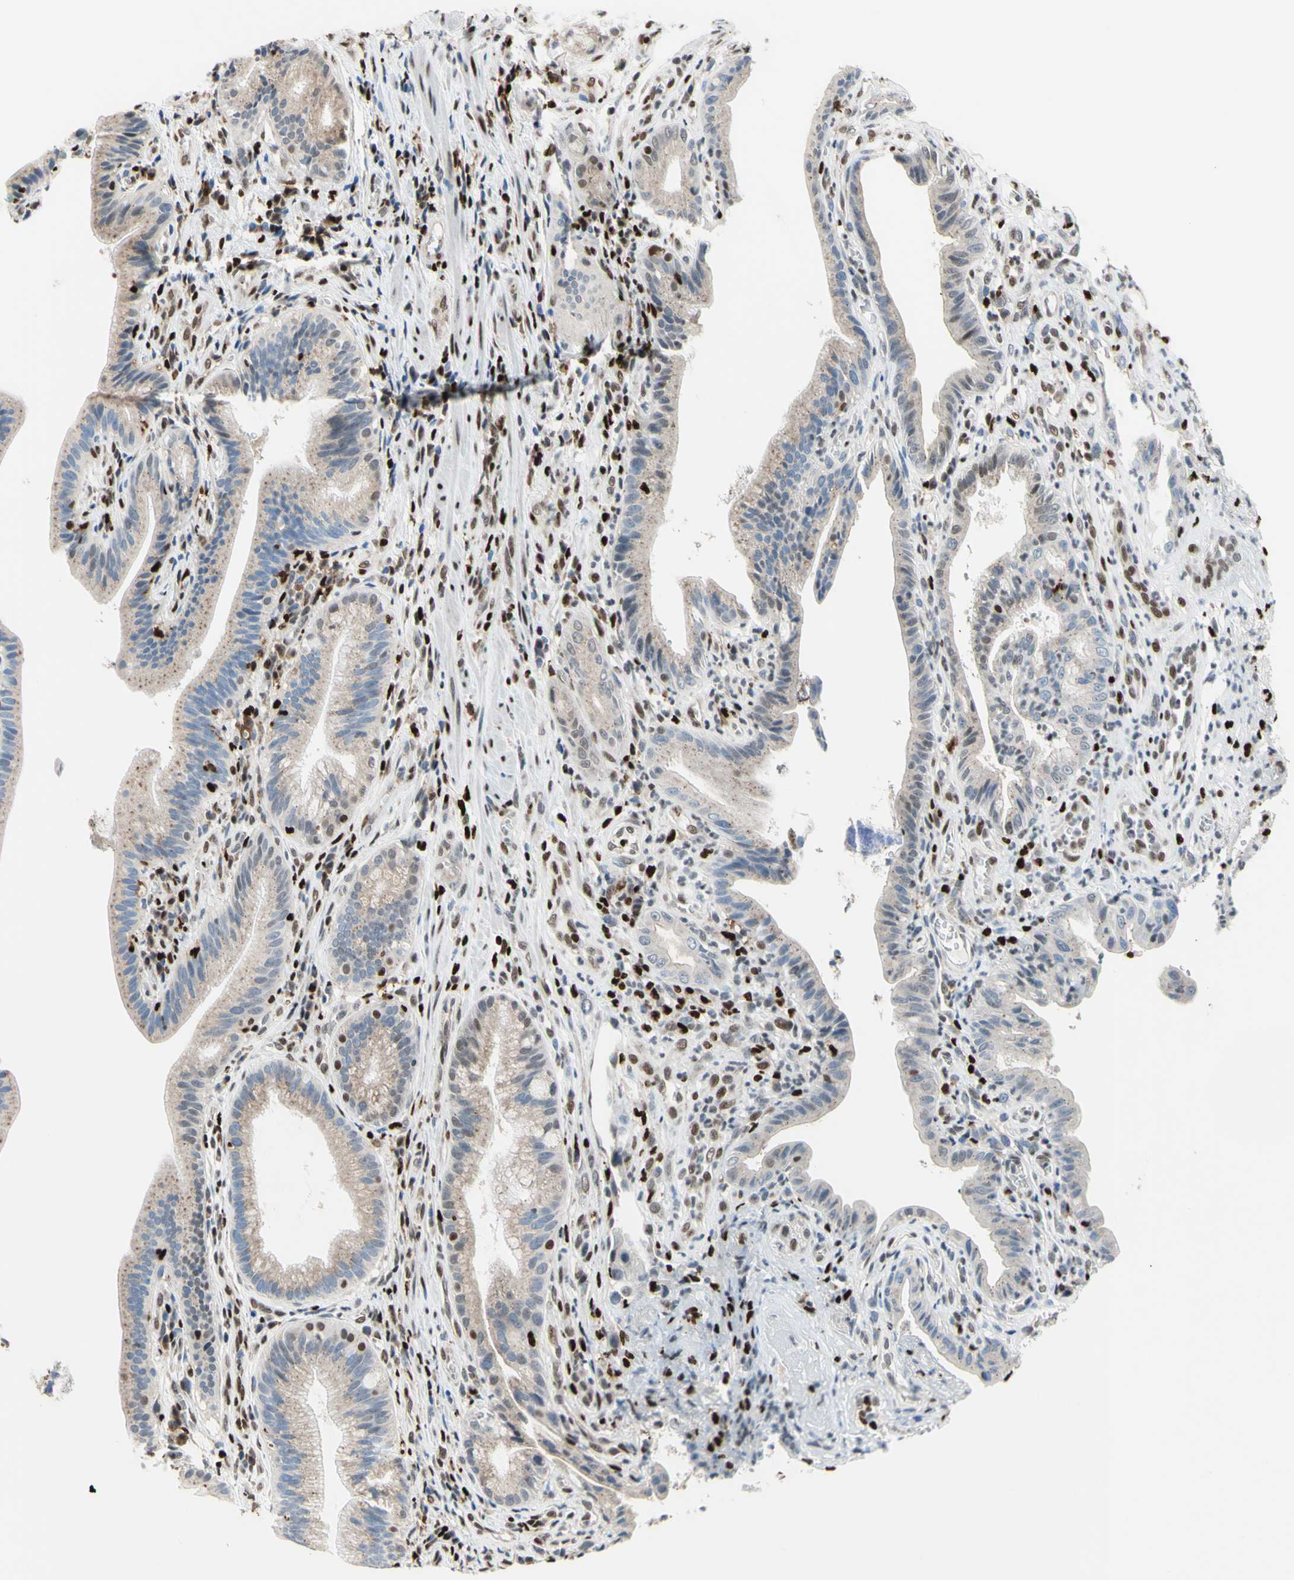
{"staining": {"intensity": "weak", "quantity": ">75%", "location": "cytoplasmic/membranous"}, "tissue": "pancreatic cancer", "cell_type": "Tumor cells", "image_type": "cancer", "snomed": [{"axis": "morphology", "description": "Adenocarcinoma, NOS"}, {"axis": "topography", "description": "Pancreas"}], "caption": "High-magnification brightfield microscopy of pancreatic cancer stained with DAB (brown) and counterstained with hematoxylin (blue). tumor cells exhibit weak cytoplasmic/membranous staining is seen in approximately>75% of cells.", "gene": "EED", "patient": {"sex": "female", "age": 75}}